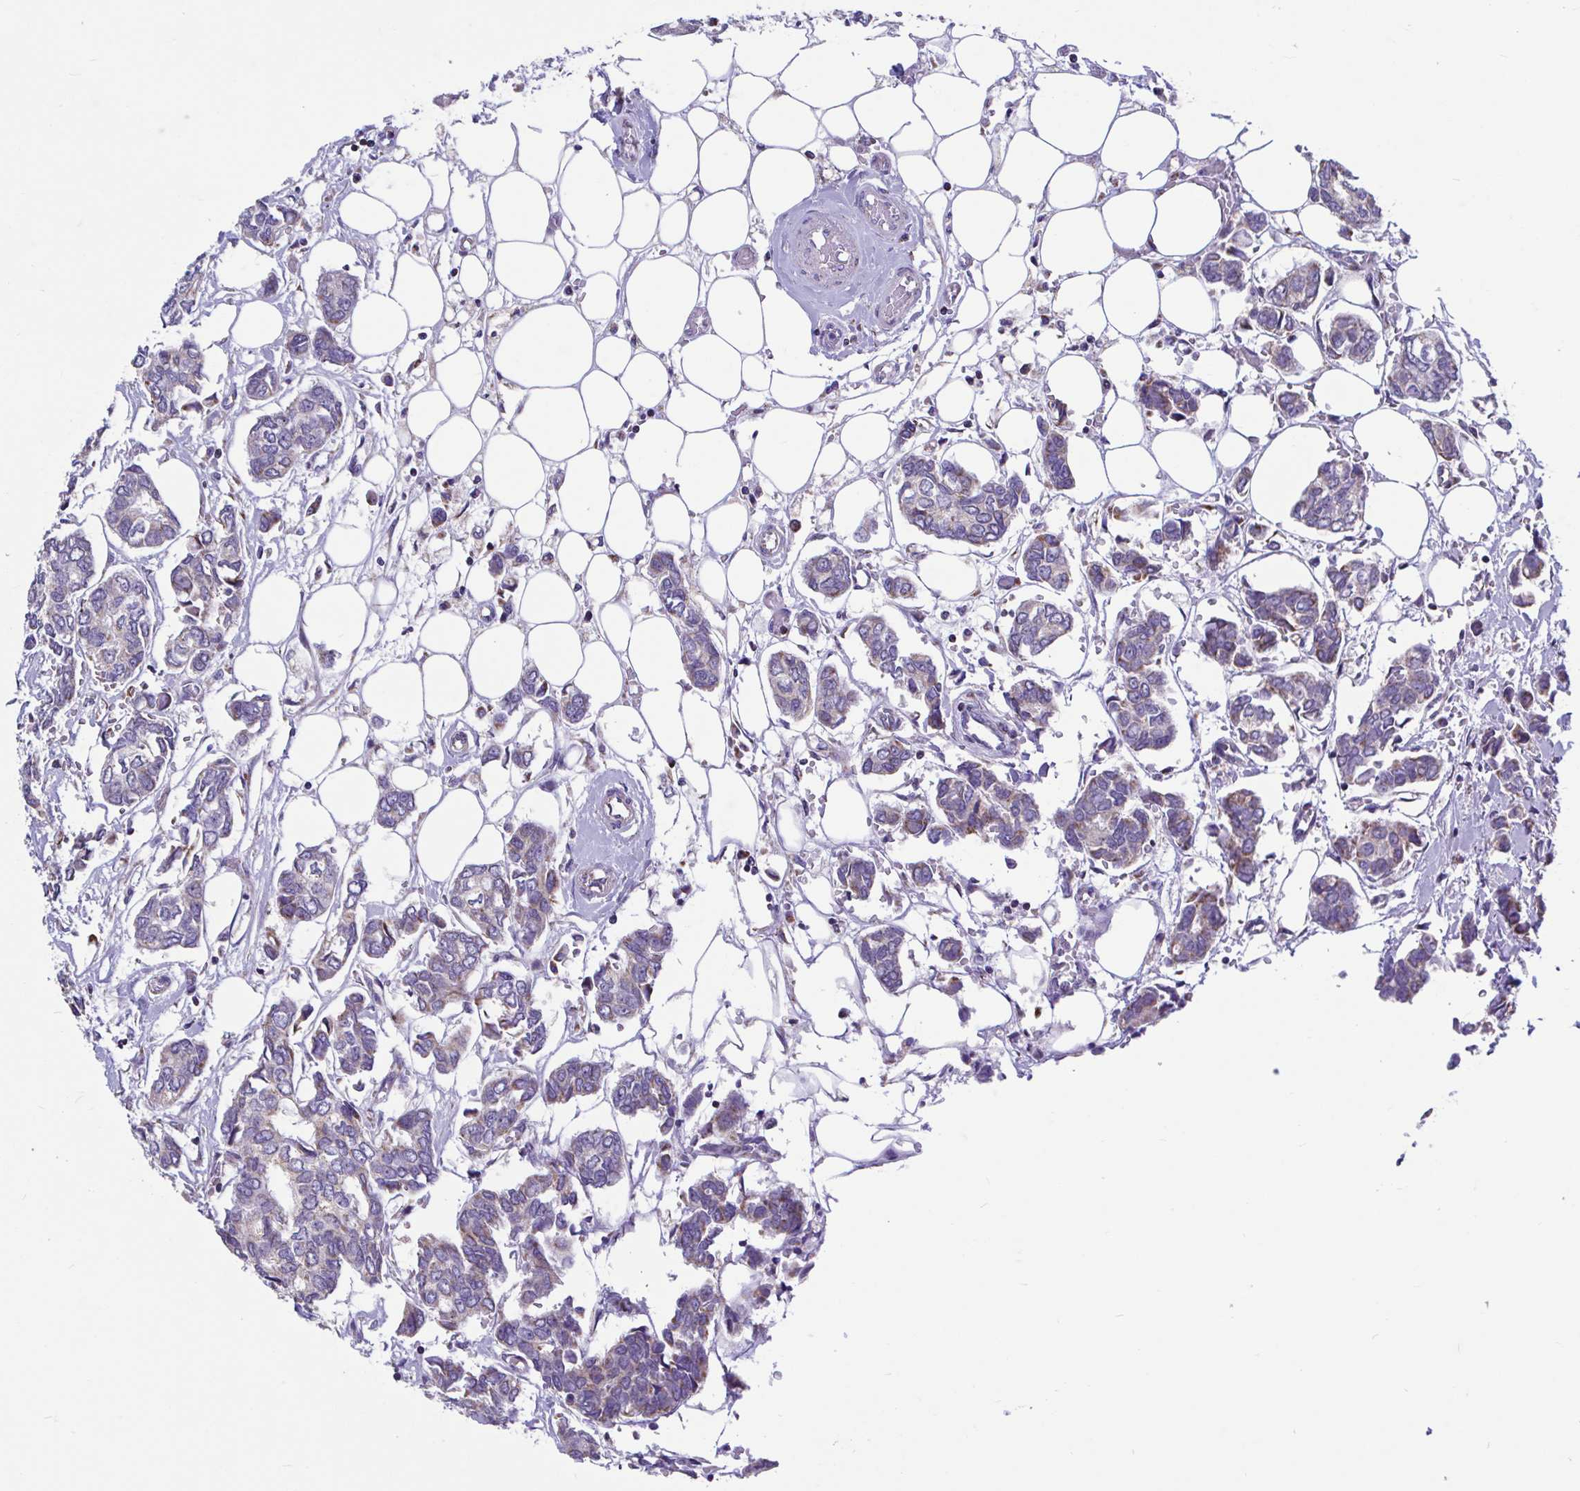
{"staining": {"intensity": "weak", "quantity": "25%-75%", "location": "cytoplasmic/membranous"}, "tissue": "breast cancer", "cell_type": "Tumor cells", "image_type": "cancer", "snomed": [{"axis": "morphology", "description": "Duct carcinoma"}, {"axis": "topography", "description": "Breast"}], "caption": "Human breast intraductal carcinoma stained for a protein (brown) displays weak cytoplasmic/membranous positive staining in about 25%-75% of tumor cells.", "gene": "OR13A1", "patient": {"sex": "female", "age": 73}}